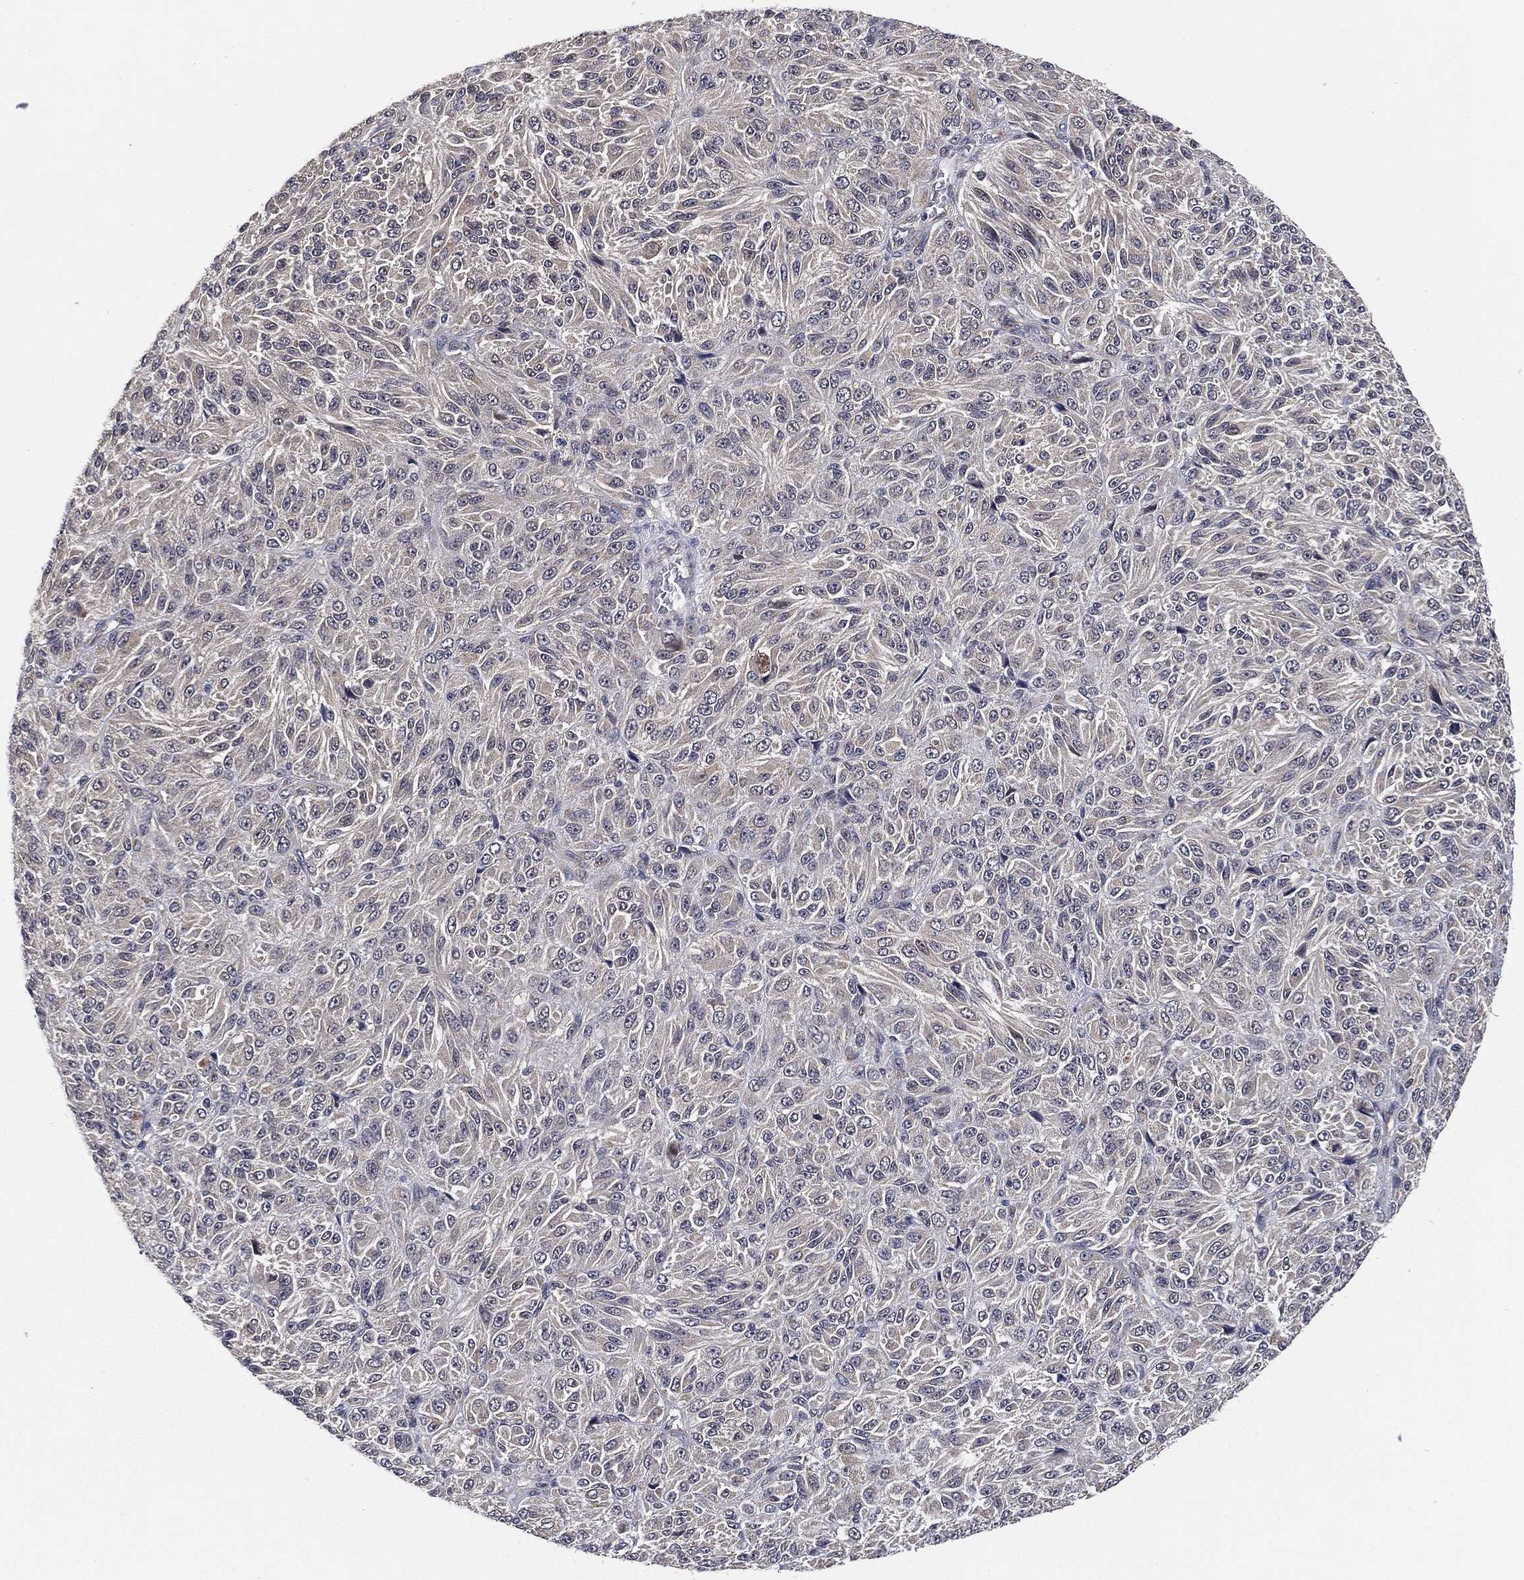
{"staining": {"intensity": "negative", "quantity": "none", "location": "none"}, "tissue": "melanoma", "cell_type": "Tumor cells", "image_type": "cancer", "snomed": [{"axis": "morphology", "description": "Malignant melanoma, Metastatic site"}, {"axis": "topography", "description": "Brain"}], "caption": "High power microscopy image of an IHC micrograph of malignant melanoma (metastatic site), revealing no significant staining in tumor cells.", "gene": "SELENOO", "patient": {"sex": "female", "age": 56}}